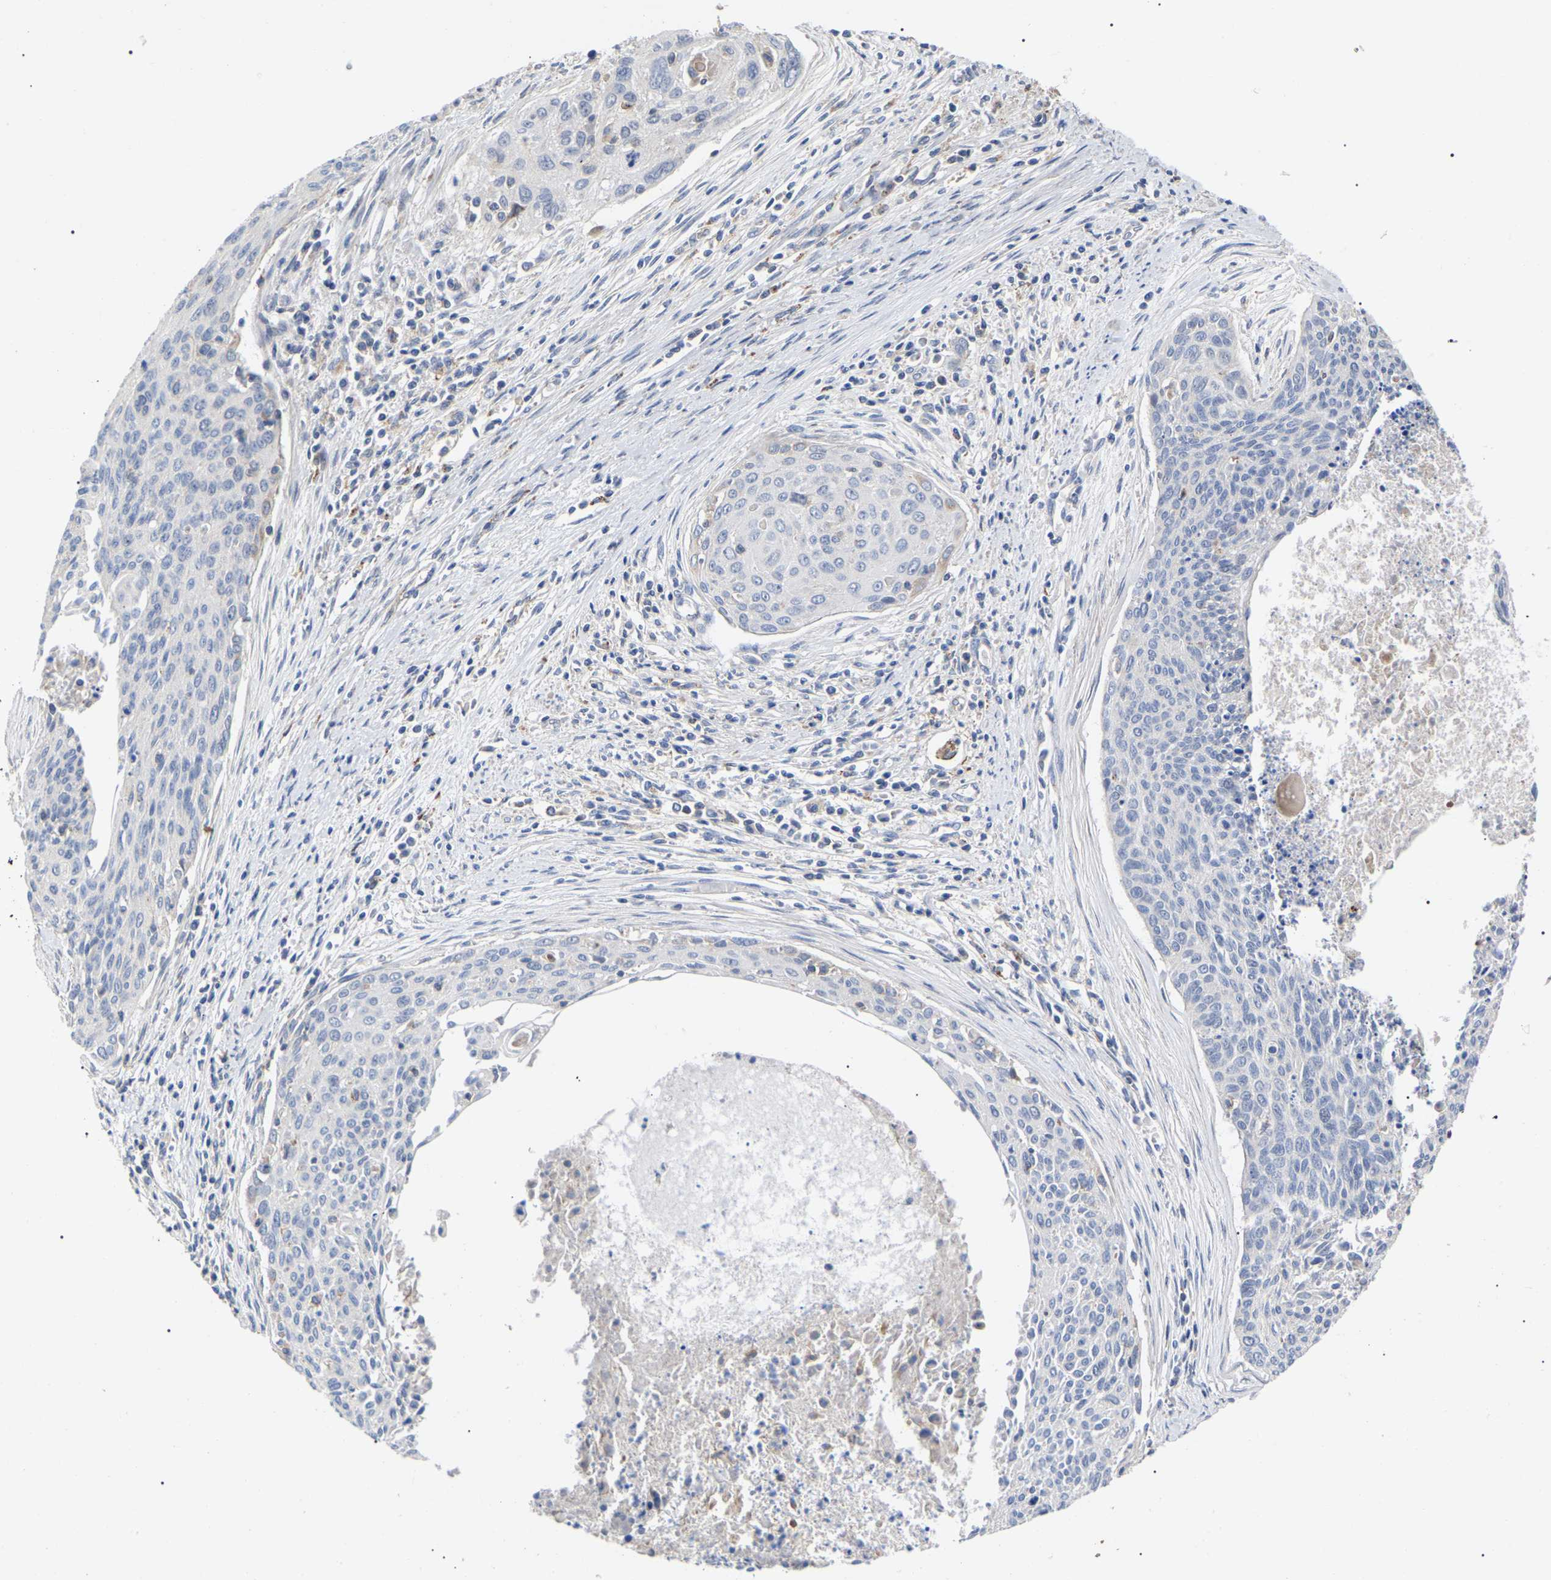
{"staining": {"intensity": "negative", "quantity": "none", "location": "none"}, "tissue": "cervical cancer", "cell_type": "Tumor cells", "image_type": "cancer", "snomed": [{"axis": "morphology", "description": "Squamous cell carcinoma, NOS"}, {"axis": "topography", "description": "Cervix"}], "caption": "Immunohistochemistry histopathology image of neoplastic tissue: human cervical cancer (squamous cell carcinoma) stained with DAB exhibits no significant protein expression in tumor cells.", "gene": "FAM171A2", "patient": {"sex": "female", "age": 55}}